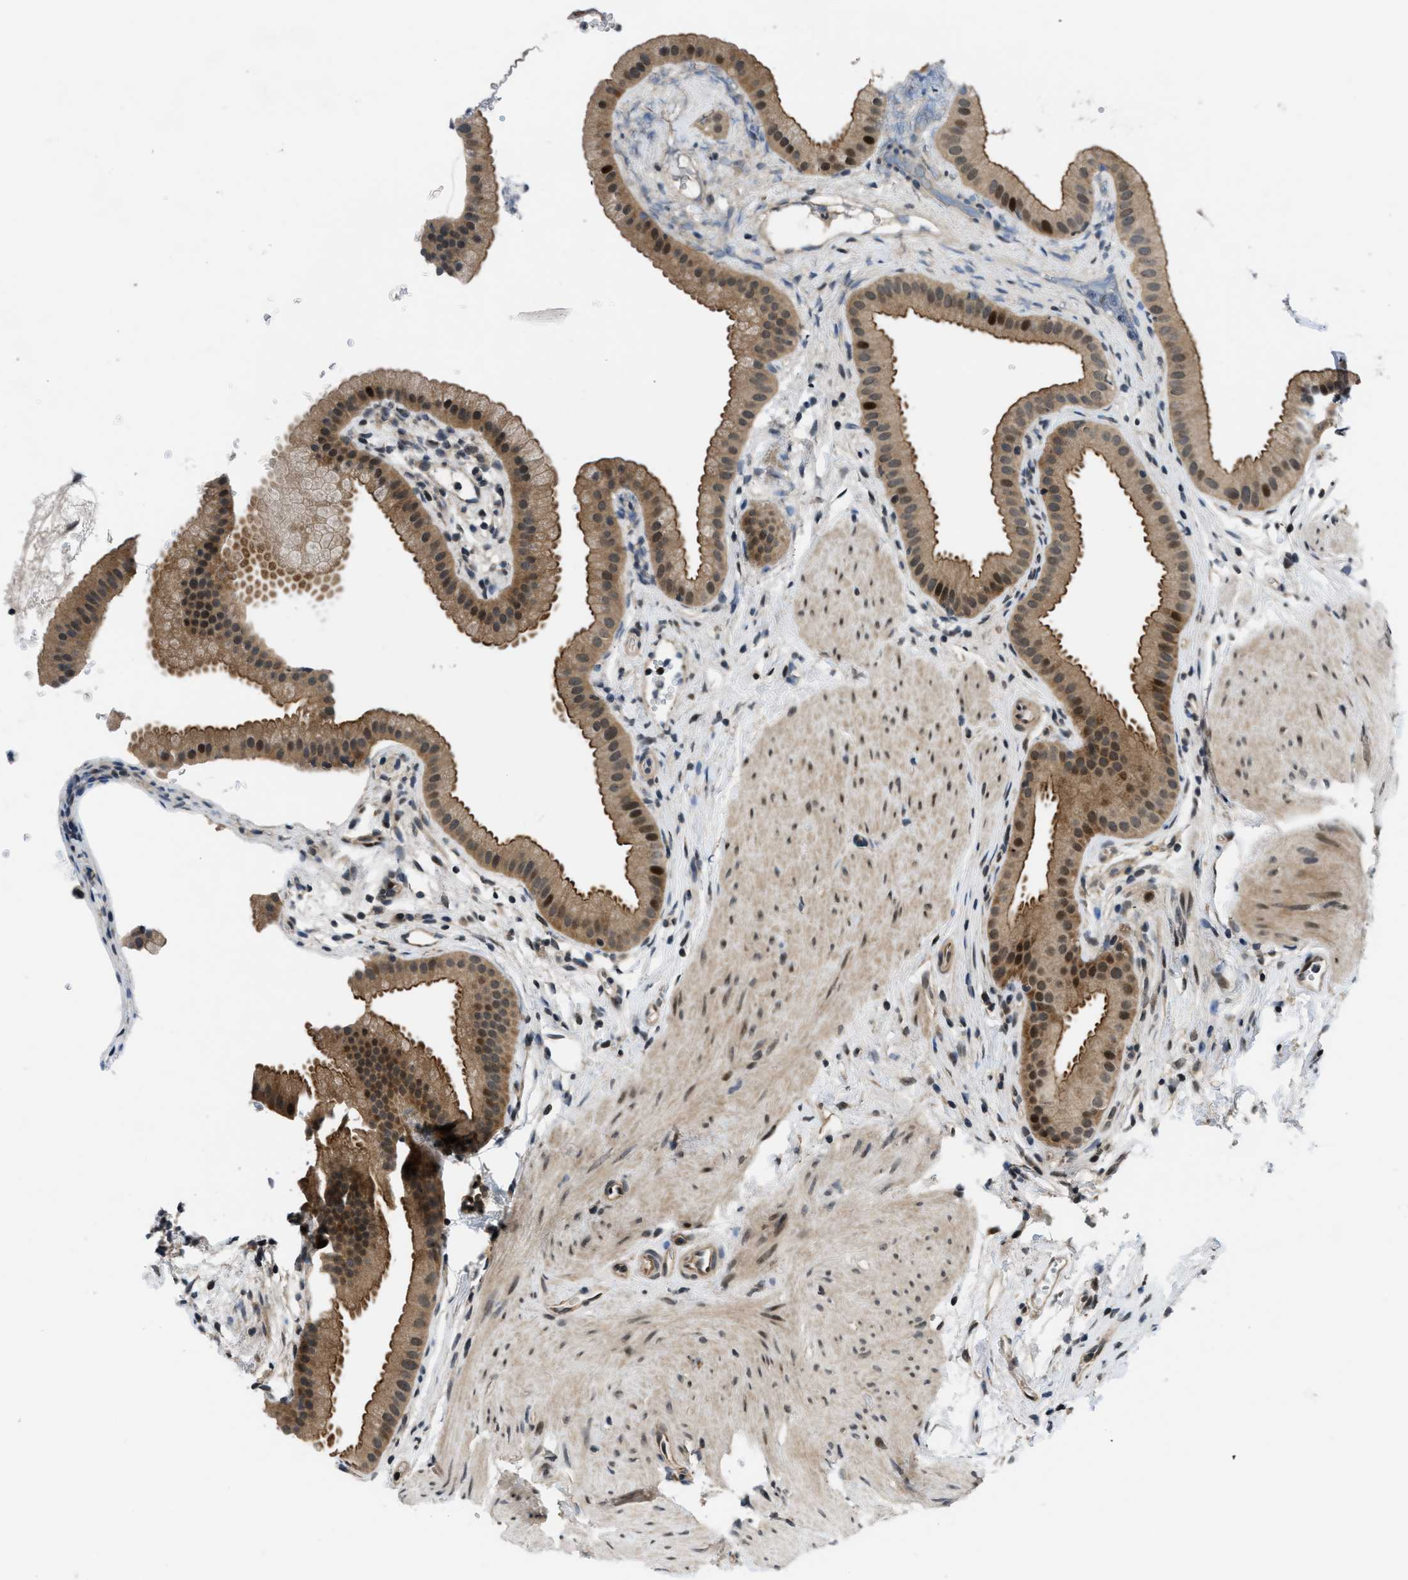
{"staining": {"intensity": "moderate", "quantity": ">75%", "location": "cytoplasmic/membranous,nuclear"}, "tissue": "gallbladder", "cell_type": "Glandular cells", "image_type": "normal", "snomed": [{"axis": "morphology", "description": "Normal tissue, NOS"}, {"axis": "topography", "description": "Gallbladder"}], "caption": "Glandular cells reveal medium levels of moderate cytoplasmic/membranous,nuclear staining in approximately >75% of cells in normal human gallbladder. The staining is performed using DAB (3,3'-diaminobenzidine) brown chromogen to label protein expression. The nuclei are counter-stained blue using hematoxylin.", "gene": "SETD5", "patient": {"sex": "female", "age": 64}}